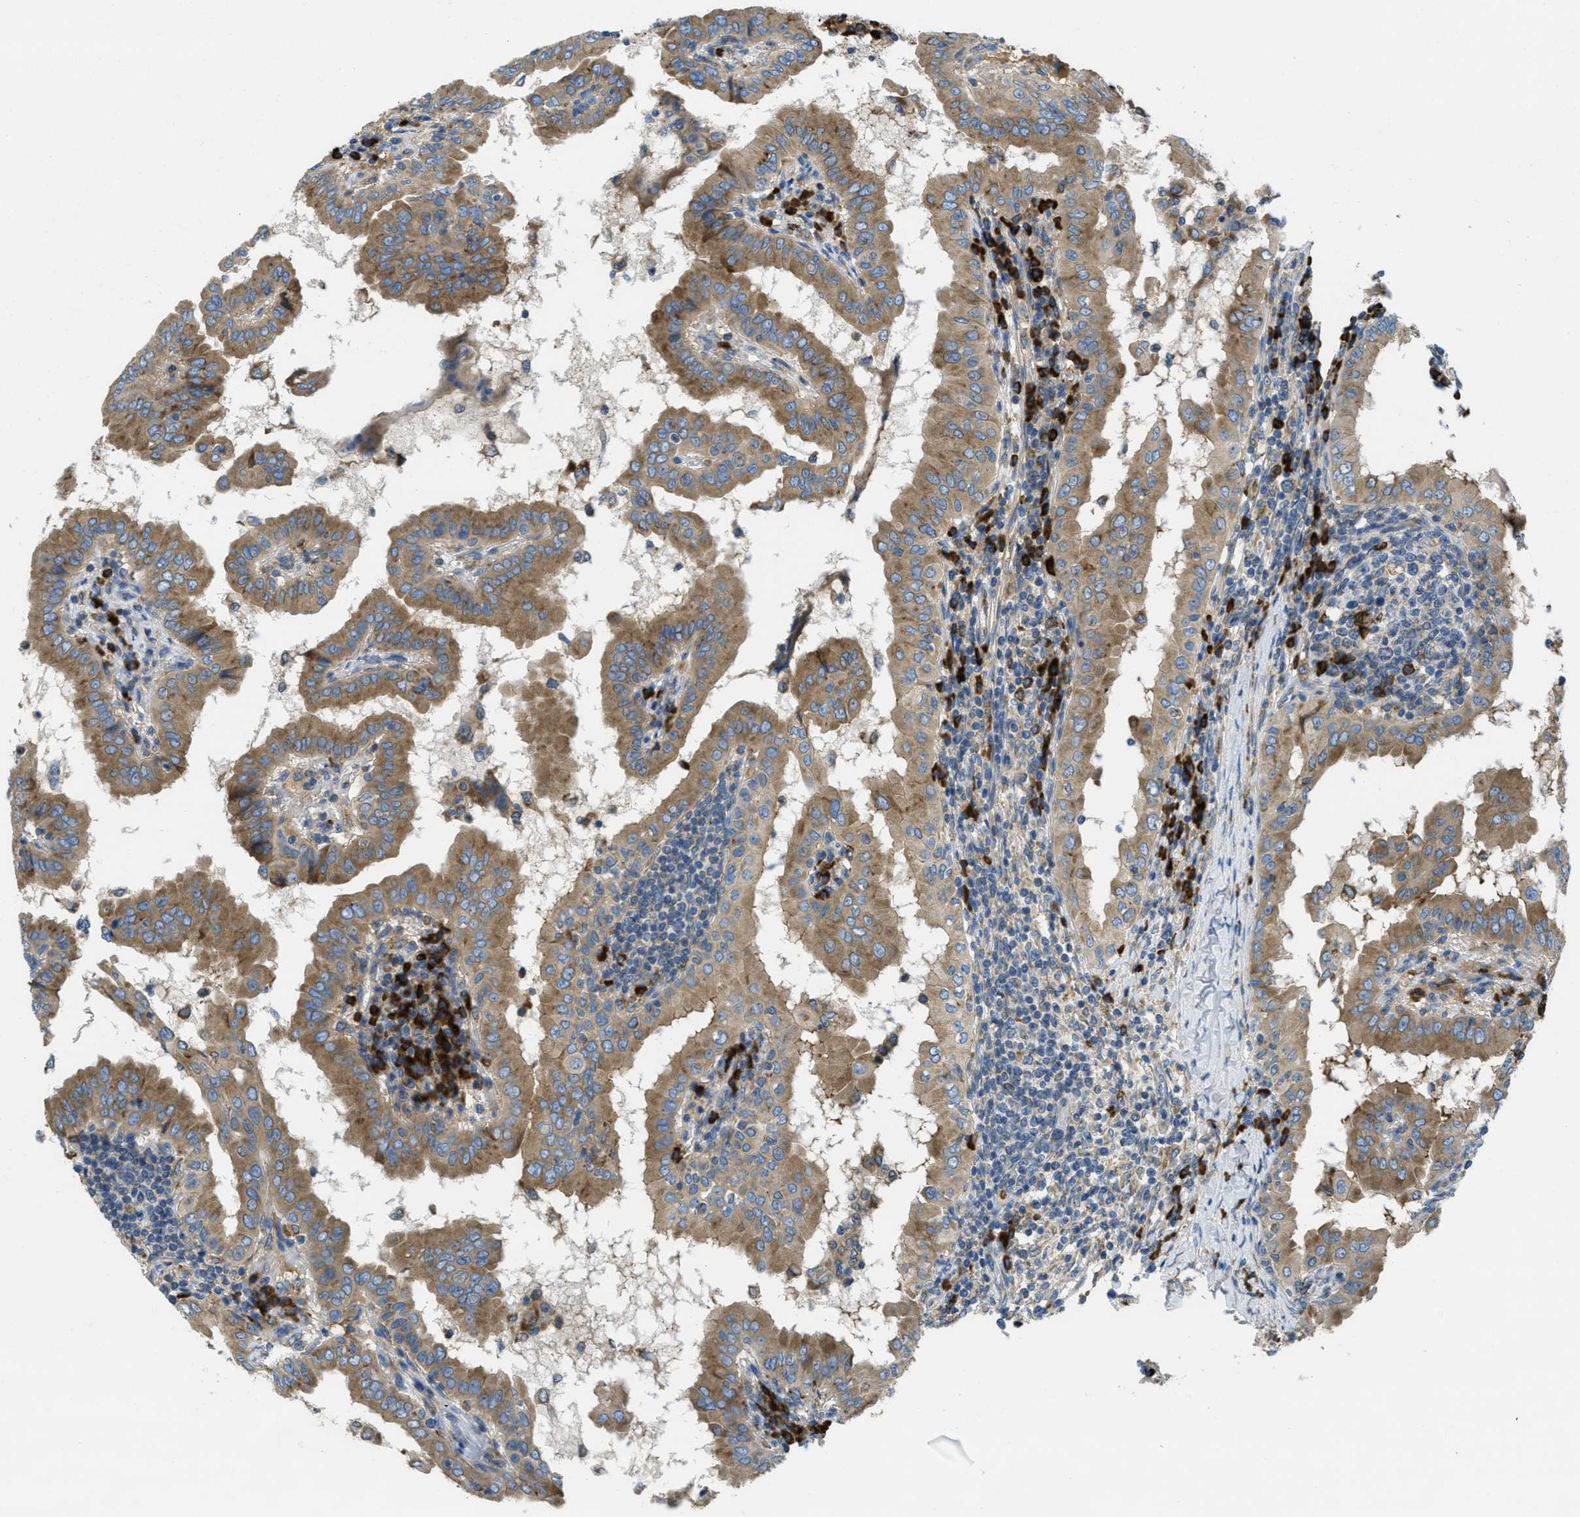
{"staining": {"intensity": "moderate", "quantity": ">75%", "location": "cytoplasmic/membranous"}, "tissue": "thyroid cancer", "cell_type": "Tumor cells", "image_type": "cancer", "snomed": [{"axis": "morphology", "description": "Papillary adenocarcinoma, NOS"}, {"axis": "topography", "description": "Thyroid gland"}], "caption": "Human papillary adenocarcinoma (thyroid) stained for a protein (brown) demonstrates moderate cytoplasmic/membranous positive staining in approximately >75% of tumor cells.", "gene": "SSR1", "patient": {"sex": "male", "age": 33}}